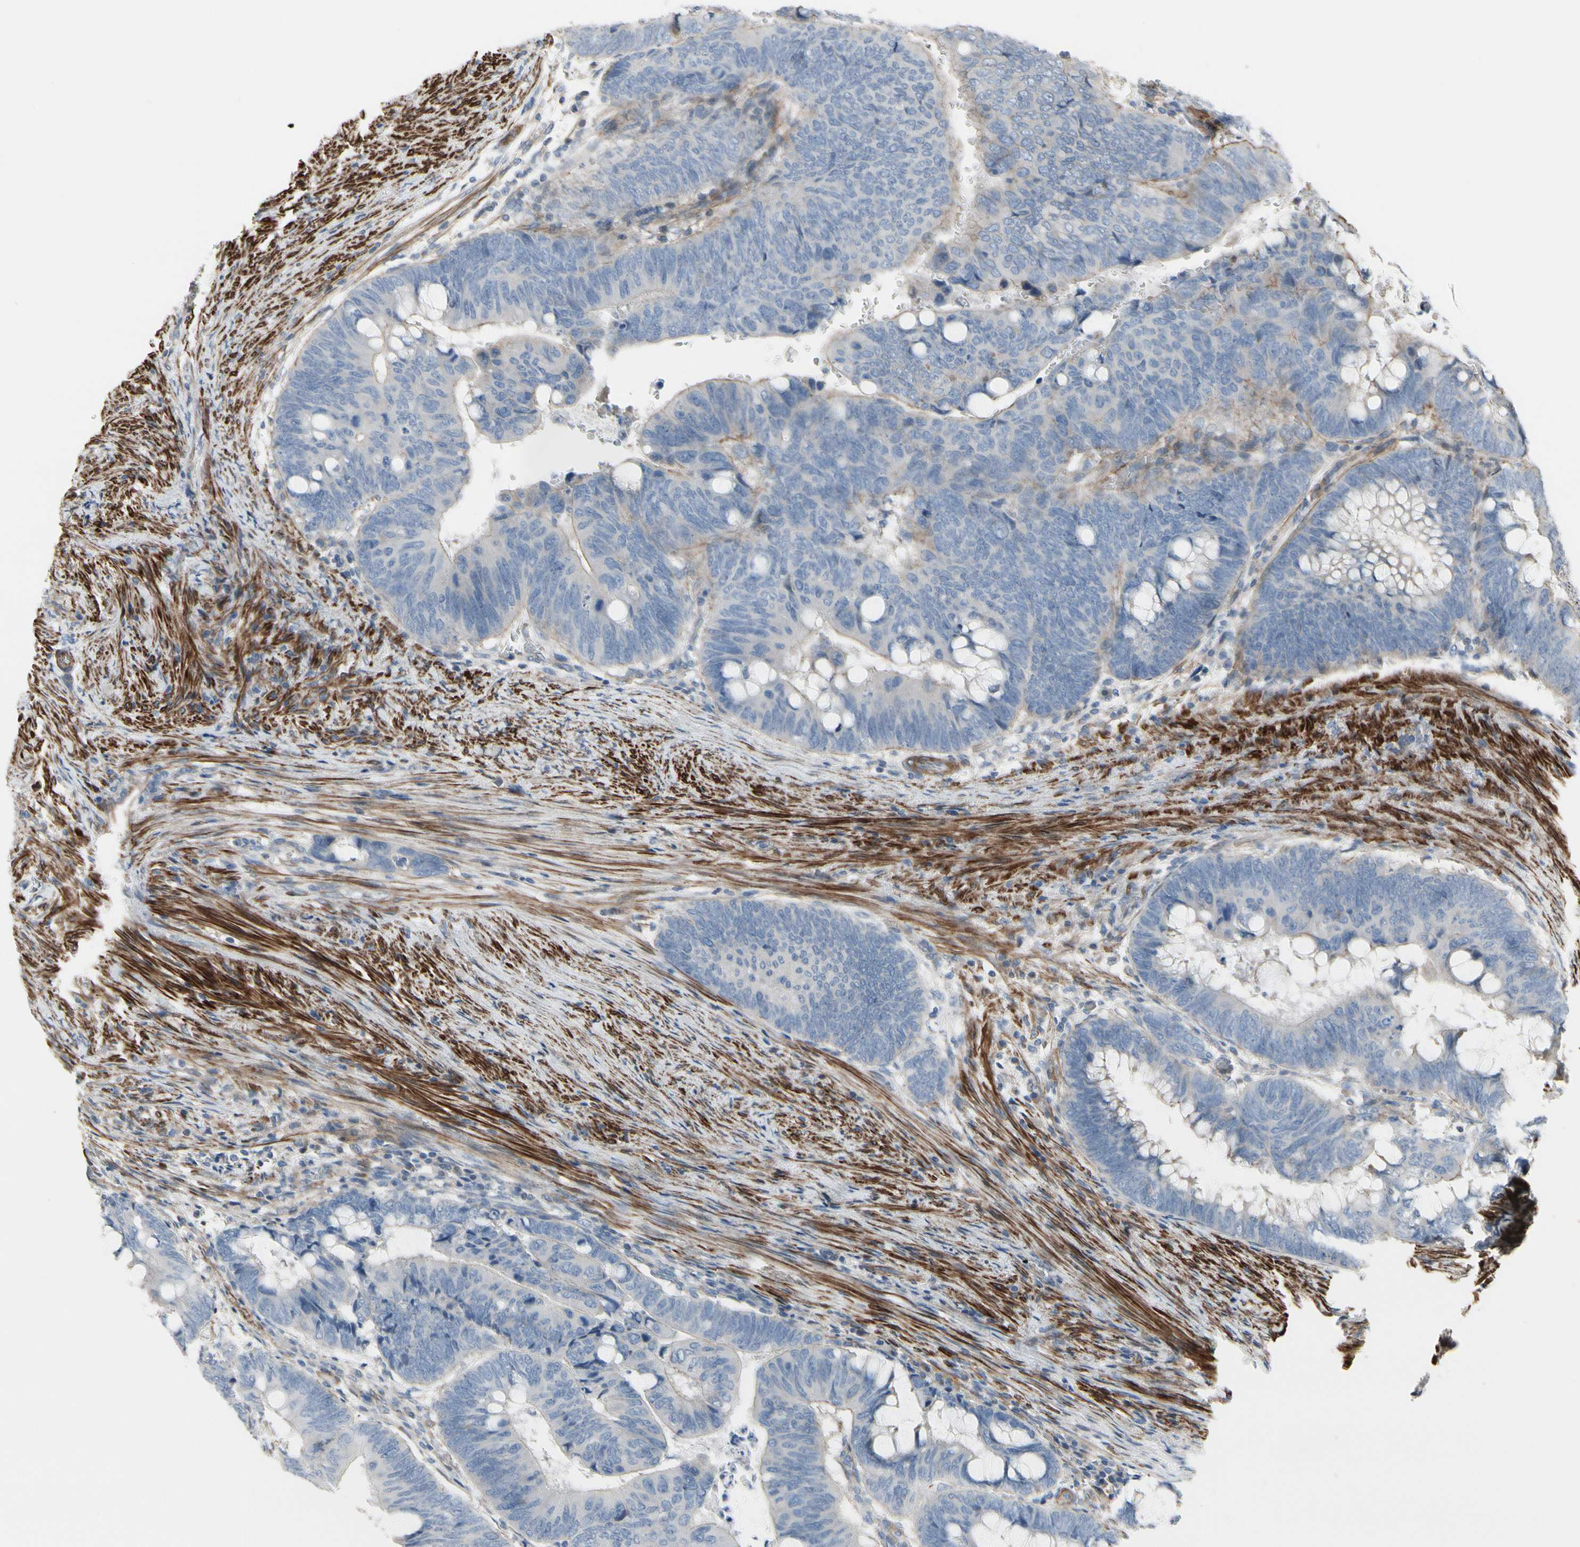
{"staining": {"intensity": "strong", "quantity": "<25%", "location": "cytoplasmic/membranous"}, "tissue": "colorectal cancer", "cell_type": "Tumor cells", "image_type": "cancer", "snomed": [{"axis": "morphology", "description": "Normal tissue, NOS"}, {"axis": "morphology", "description": "Adenocarcinoma, NOS"}, {"axis": "topography", "description": "Rectum"}, {"axis": "topography", "description": "Peripheral nerve tissue"}], "caption": "Colorectal cancer (adenocarcinoma) was stained to show a protein in brown. There is medium levels of strong cytoplasmic/membranous staining in about <25% of tumor cells.", "gene": "TPM1", "patient": {"sex": "male", "age": 92}}